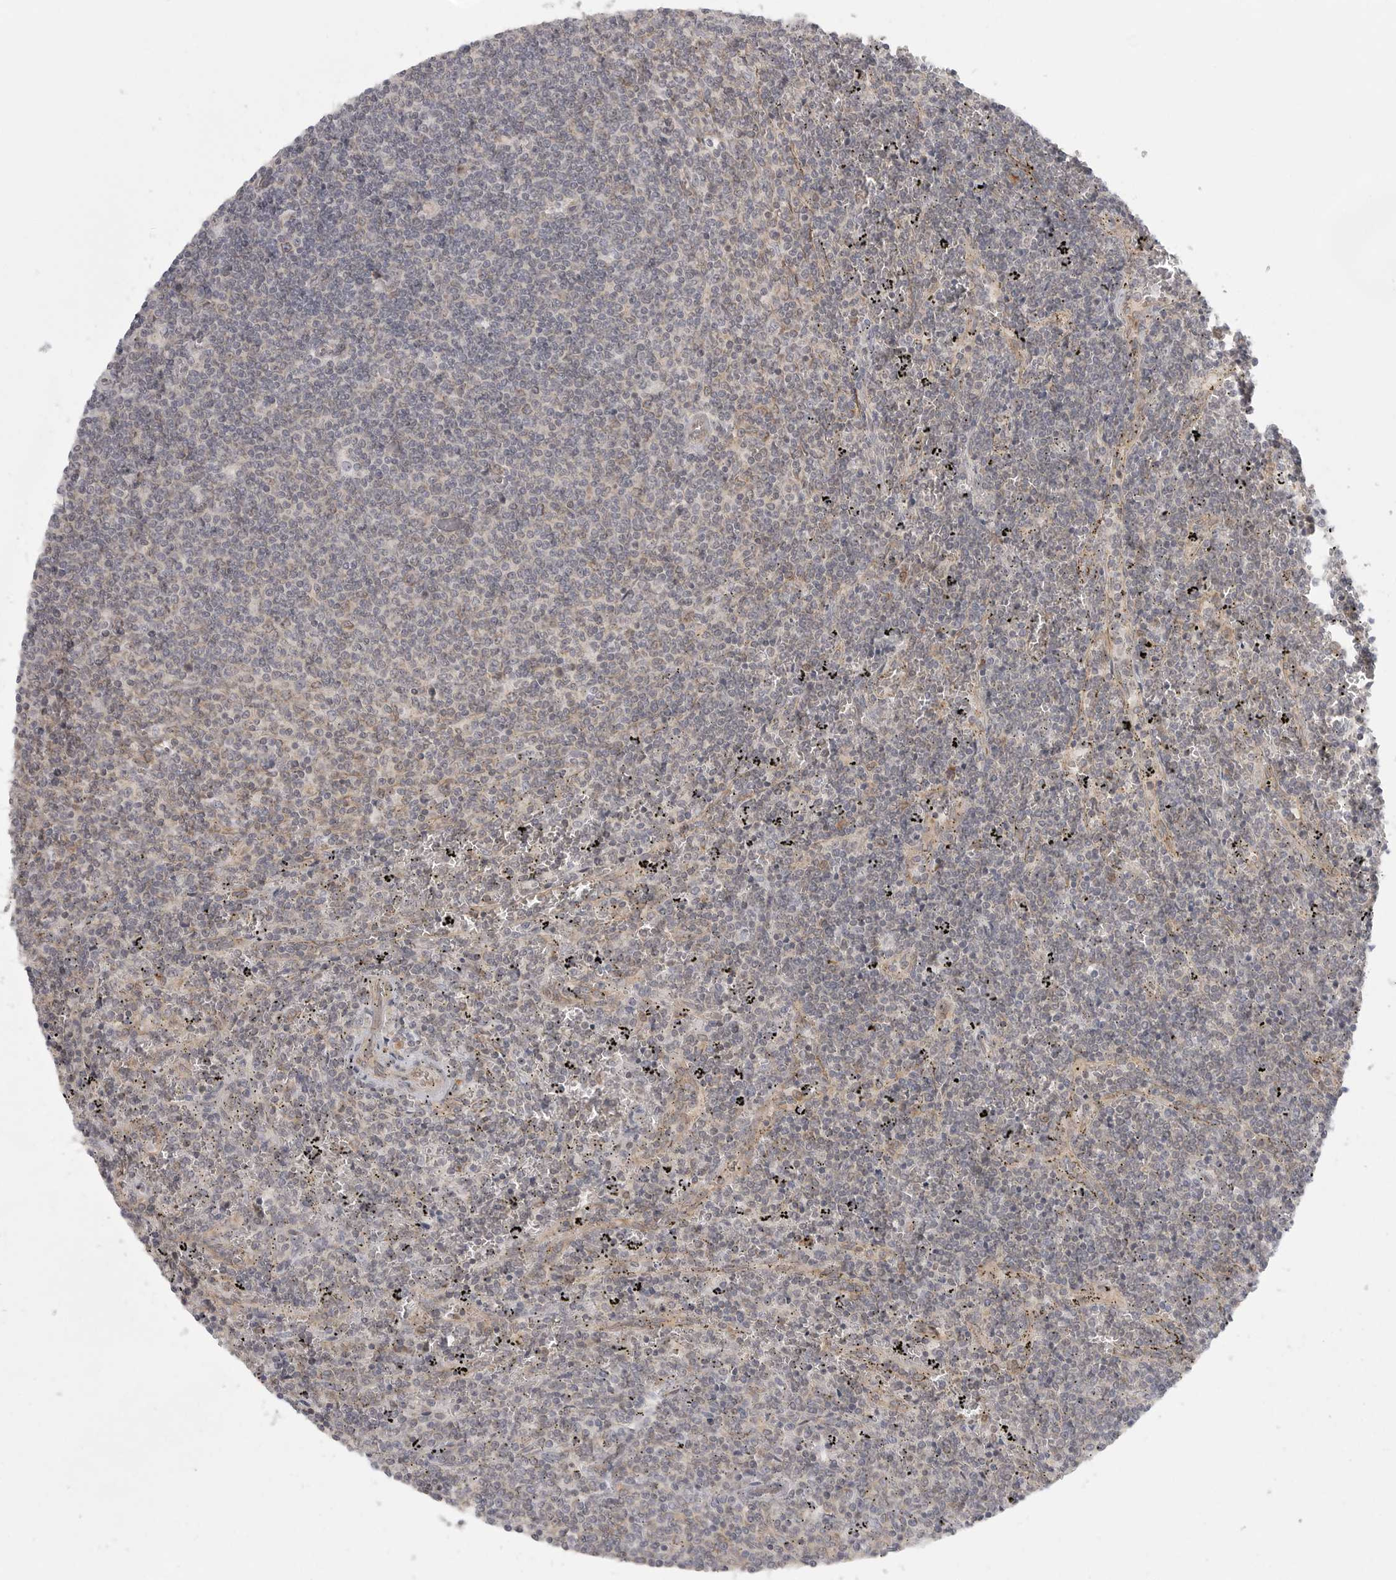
{"staining": {"intensity": "negative", "quantity": "none", "location": "none"}, "tissue": "lymphoma", "cell_type": "Tumor cells", "image_type": "cancer", "snomed": [{"axis": "morphology", "description": "Malignant lymphoma, non-Hodgkin's type, Low grade"}, {"axis": "topography", "description": "Spleen"}], "caption": "Immunohistochemistry (IHC) of lymphoma demonstrates no expression in tumor cells.", "gene": "CERS2", "patient": {"sex": "female", "age": 50}}